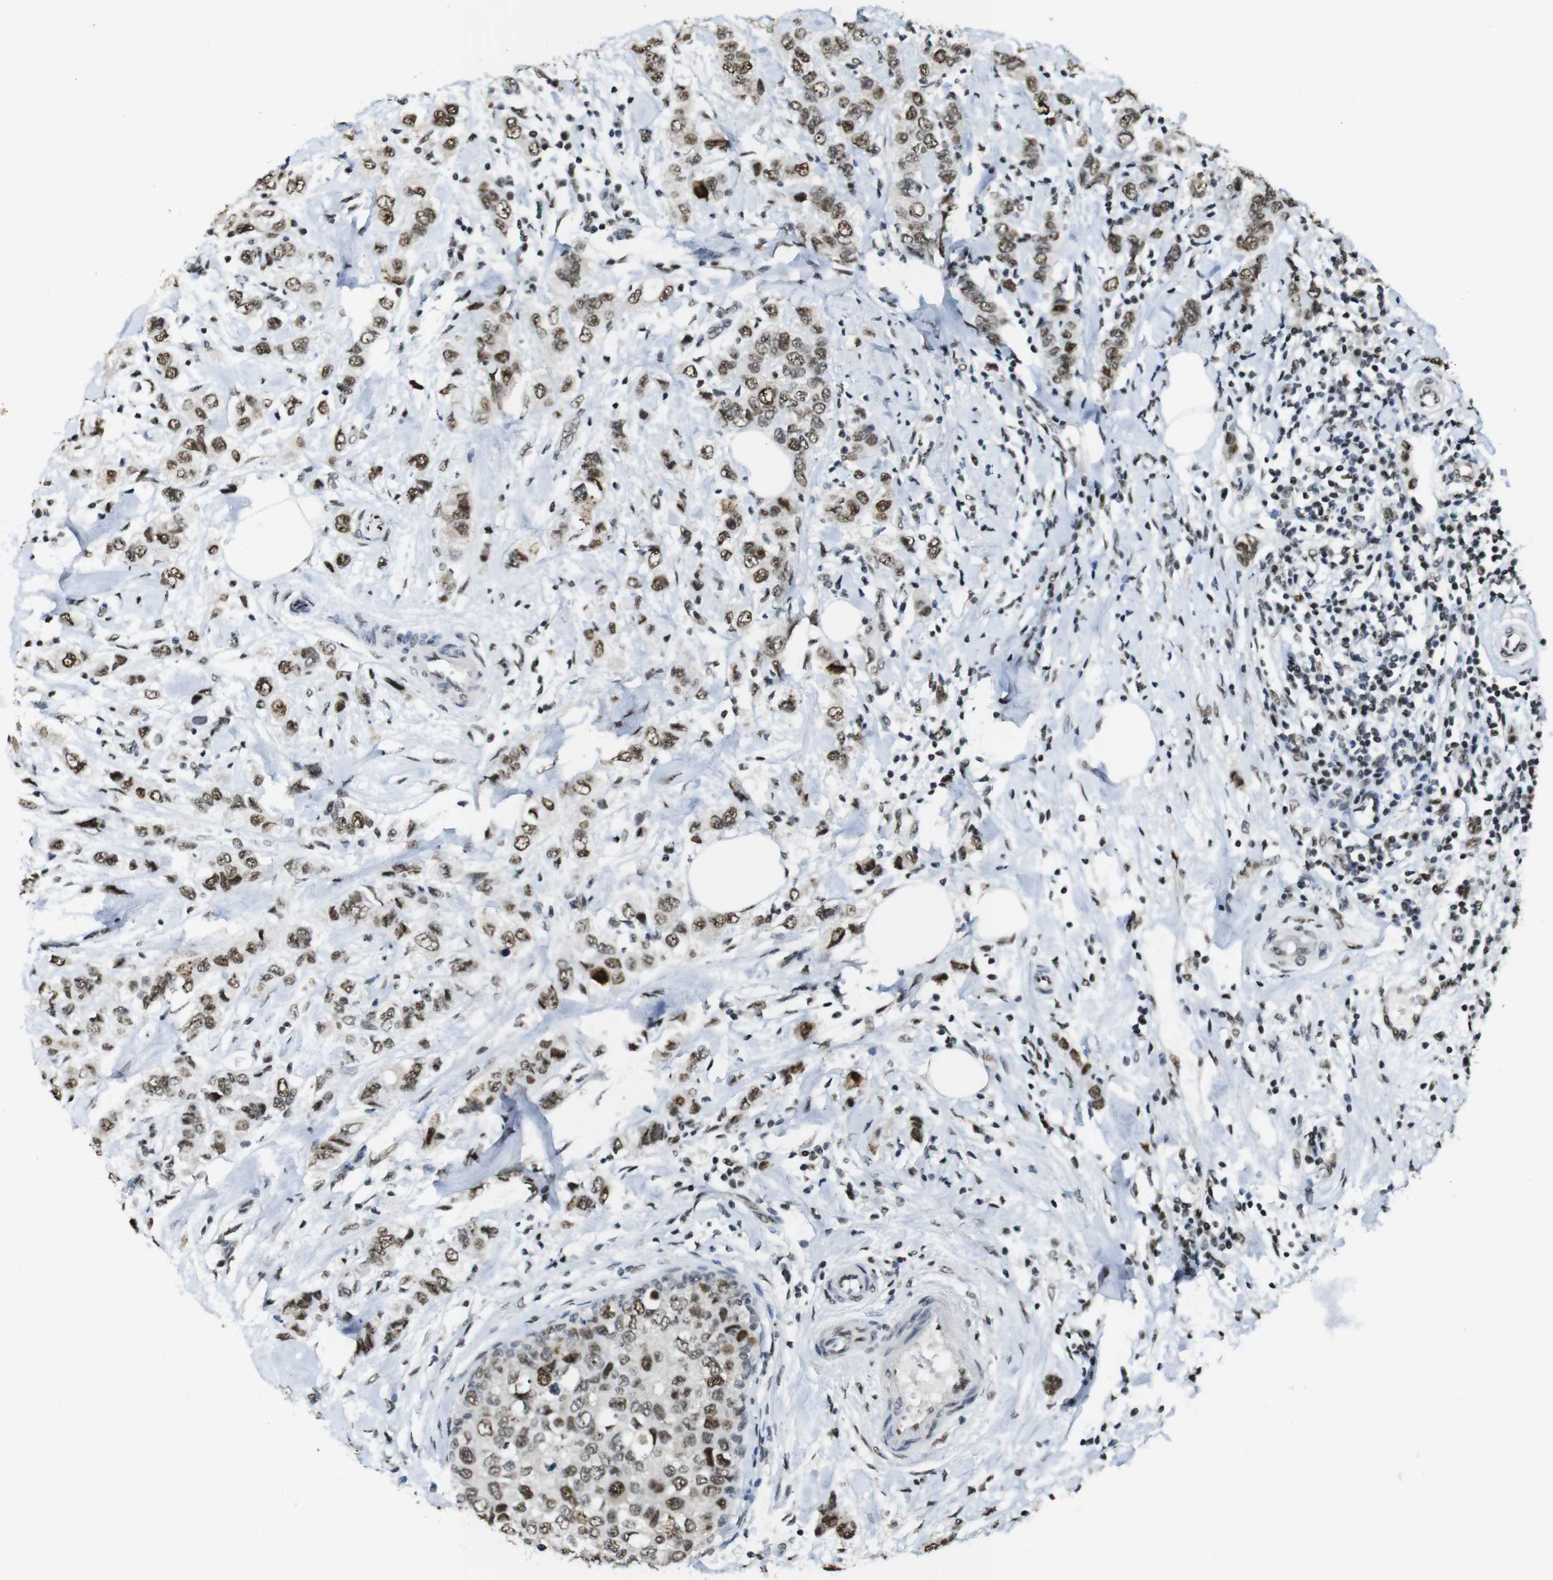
{"staining": {"intensity": "moderate", "quantity": ">75%", "location": "nuclear"}, "tissue": "breast cancer", "cell_type": "Tumor cells", "image_type": "cancer", "snomed": [{"axis": "morphology", "description": "Duct carcinoma"}, {"axis": "topography", "description": "Breast"}], "caption": "Immunohistochemical staining of human infiltrating ductal carcinoma (breast) exhibits medium levels of moderate nuclear staining in about >75% of tumor cells. Nuclei are stained in blue.", "gene": "CSNK2B", "patient": {"sex": "female", "age": 50}}